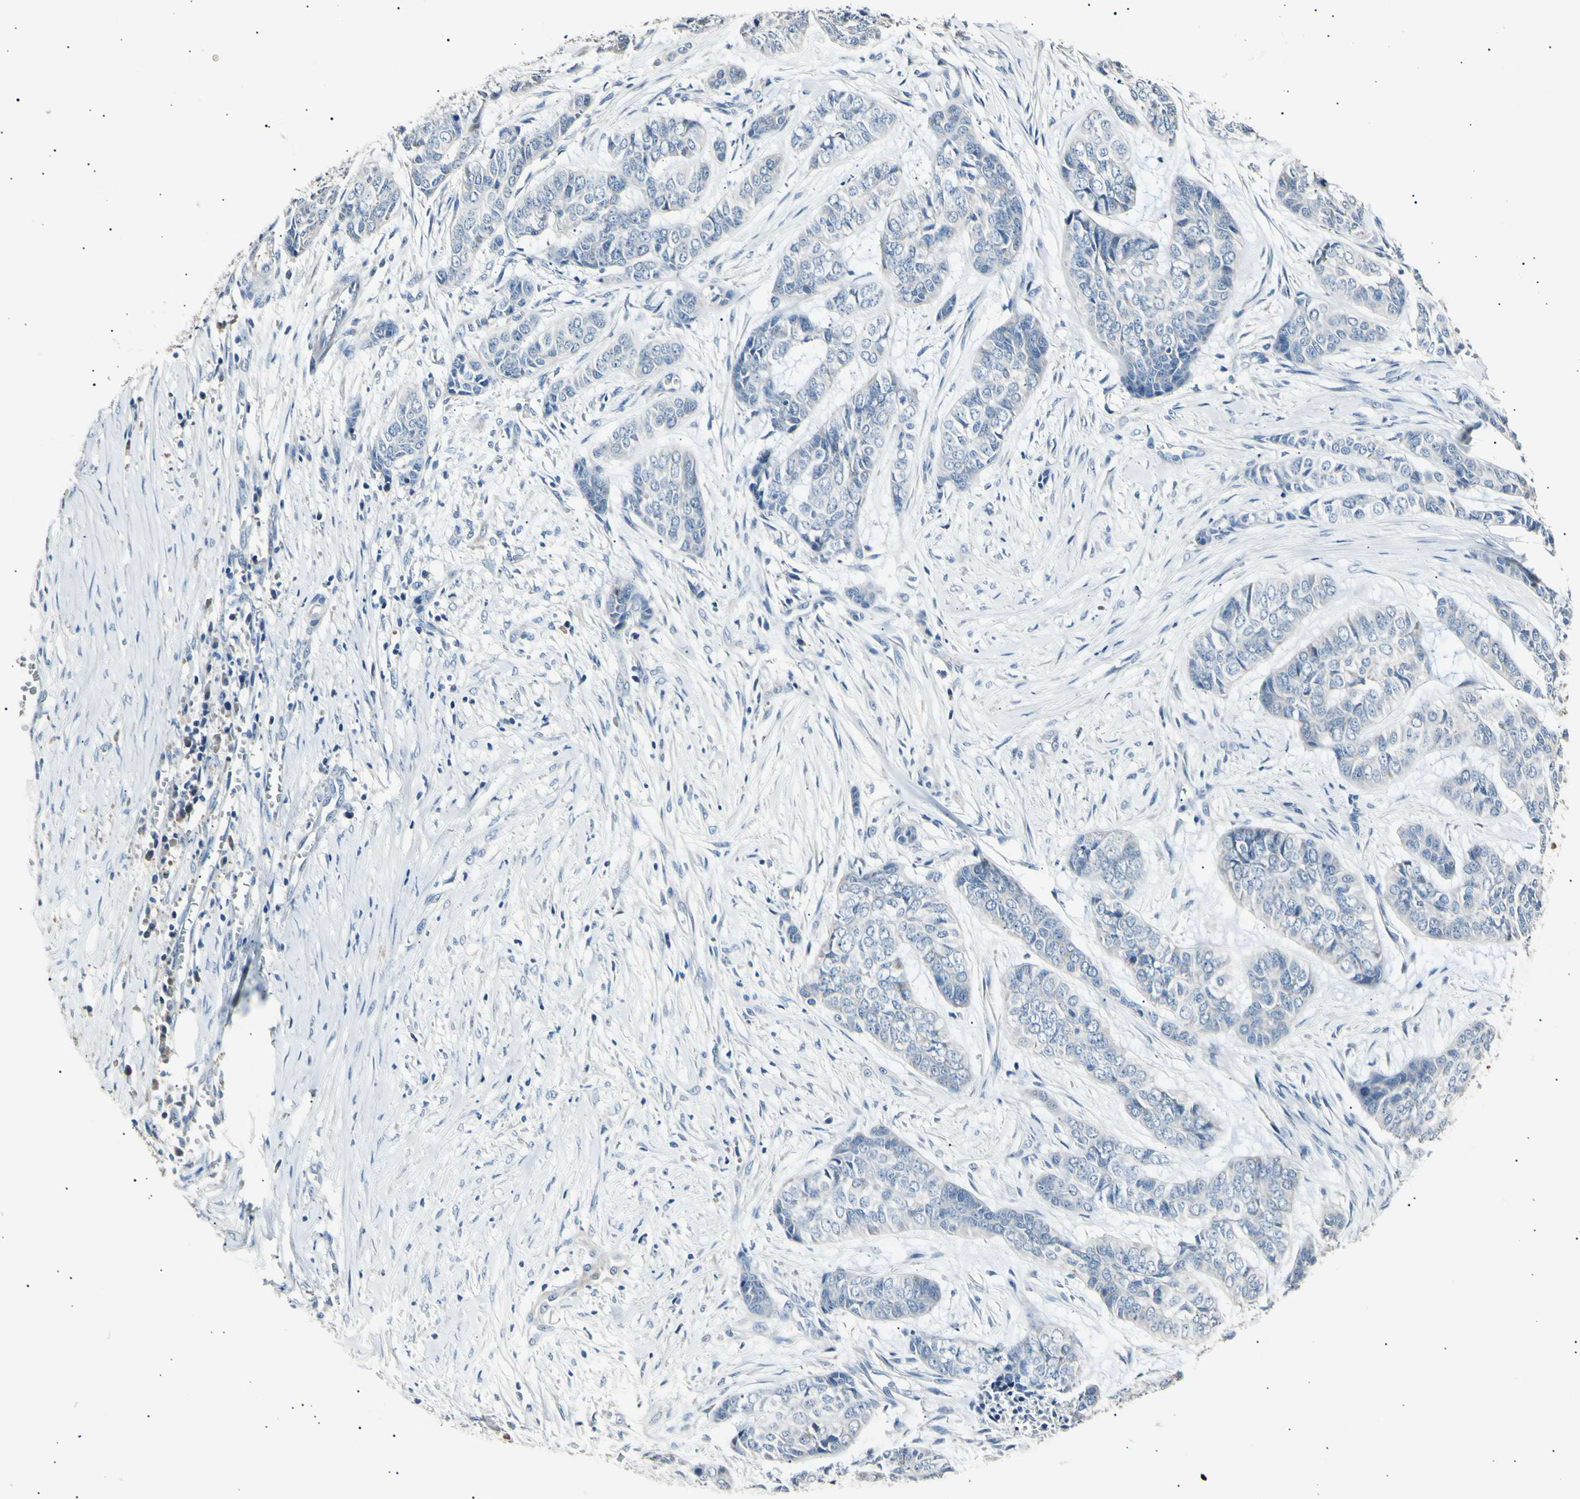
{"staining": {"intensity": "negative", "quantity": "none", "location": "none"}, "tissue": "skin cancer", "cell_type": "Tumor cells", "image_type": "cancer", "snomed": [{"axis": "morphology", "description": "Basal cell carcinoma"}, {"axis": "topography", "description": "Skin"}], "caption": "Human basal cell carcinoma (skin) stained for a protein using IHC displays no staining in tumor cells.", "gene": "LDLR", "patient": {"sex": "female", "age": 64}}